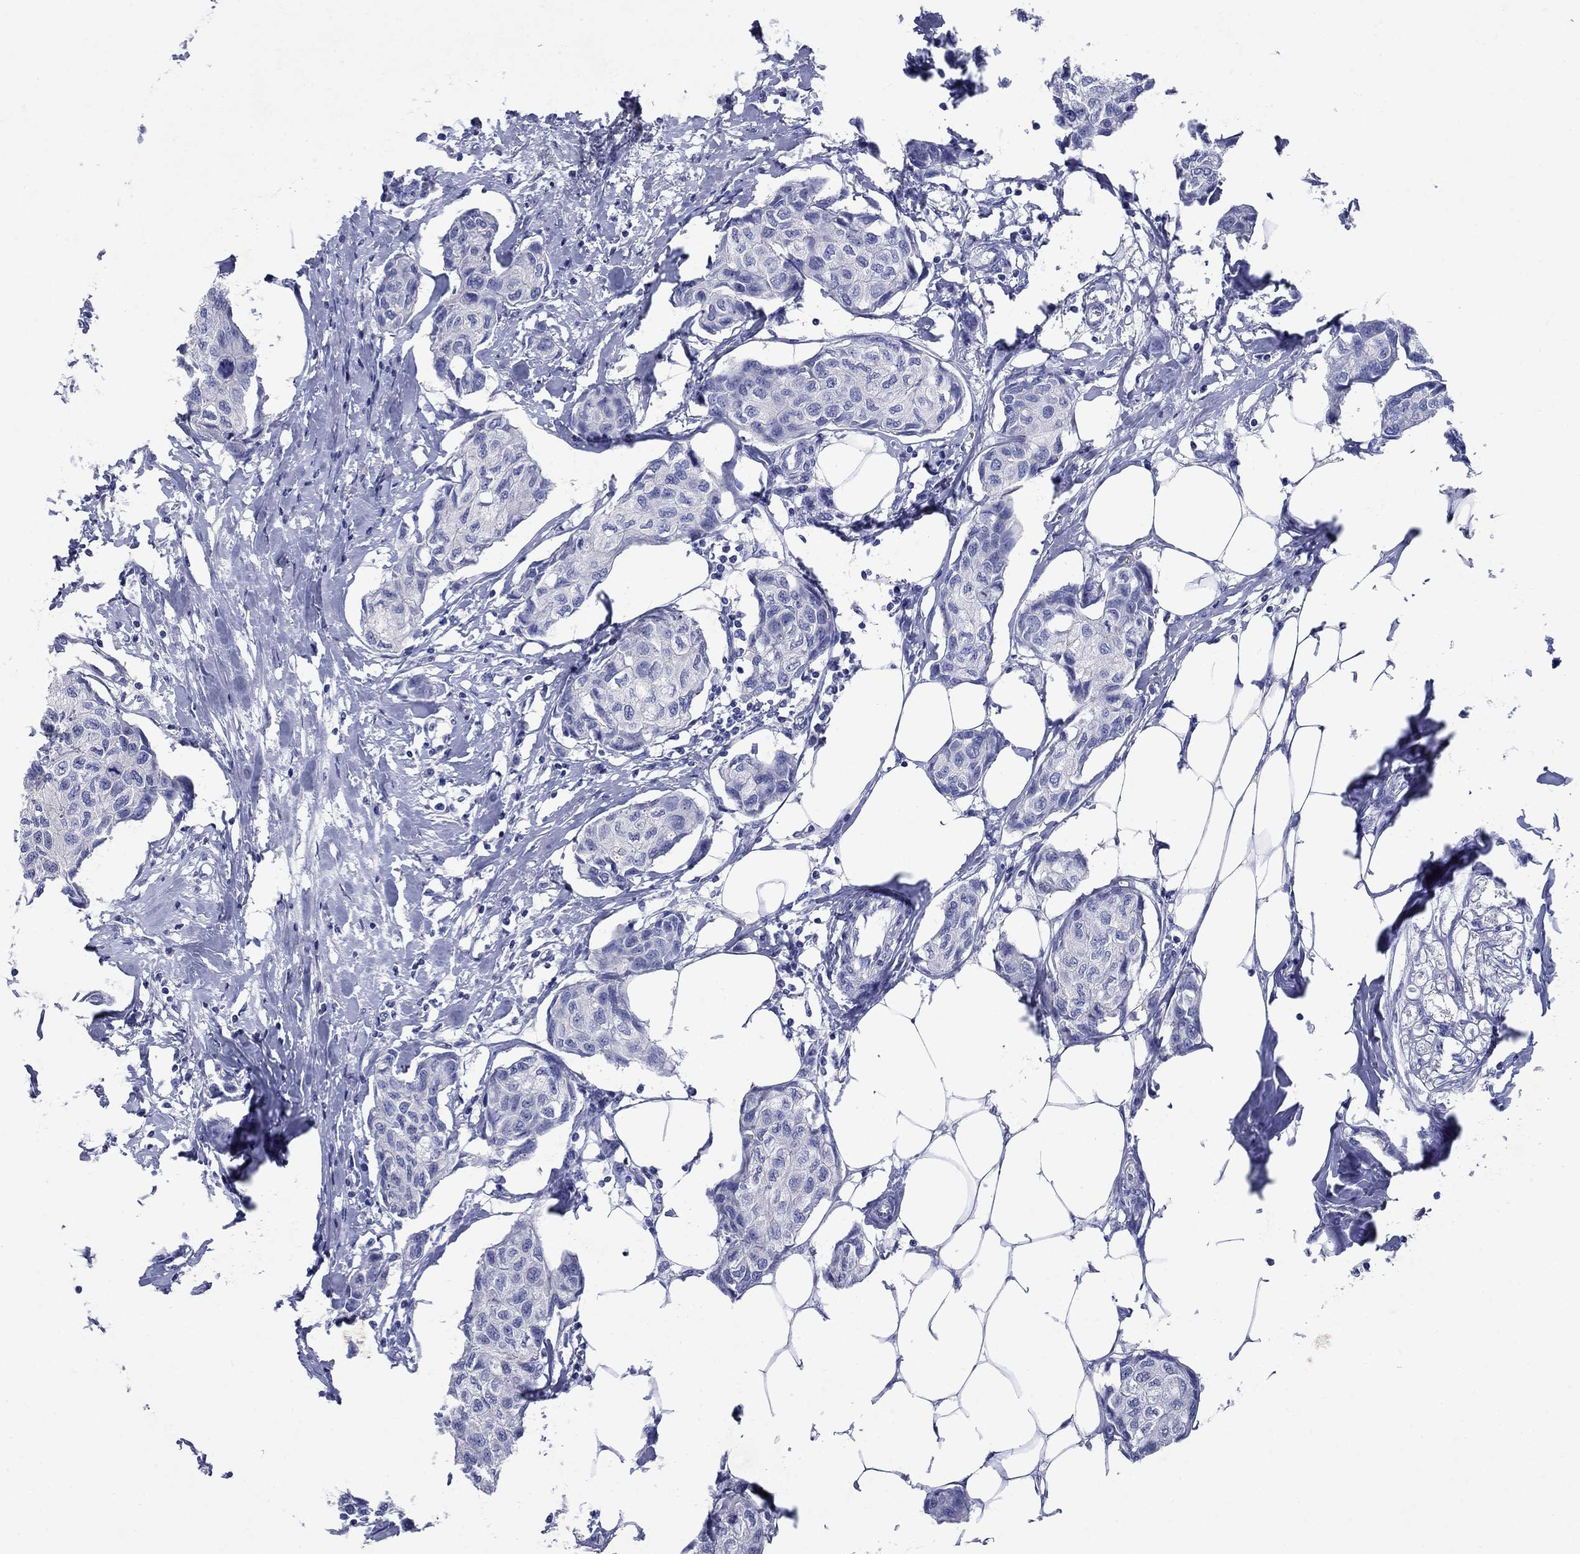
{"staining": {"intensity": "negative", "quantity": "none", "location": "none"}, "tissue": "breast cancer", "cell_type": "Tumor cells", "image_type": "cancer", "snomed": [{"axis": "morphology", "description": "Duct carcinoma"}, {"axis": "topography", "description": "Breast"}], "caption": "Tumor cells show no significant positivity in breast invasive ductal carcinoma.", "gene": "SULT2B1", "patient": {"sex": "female", "age": 80}}